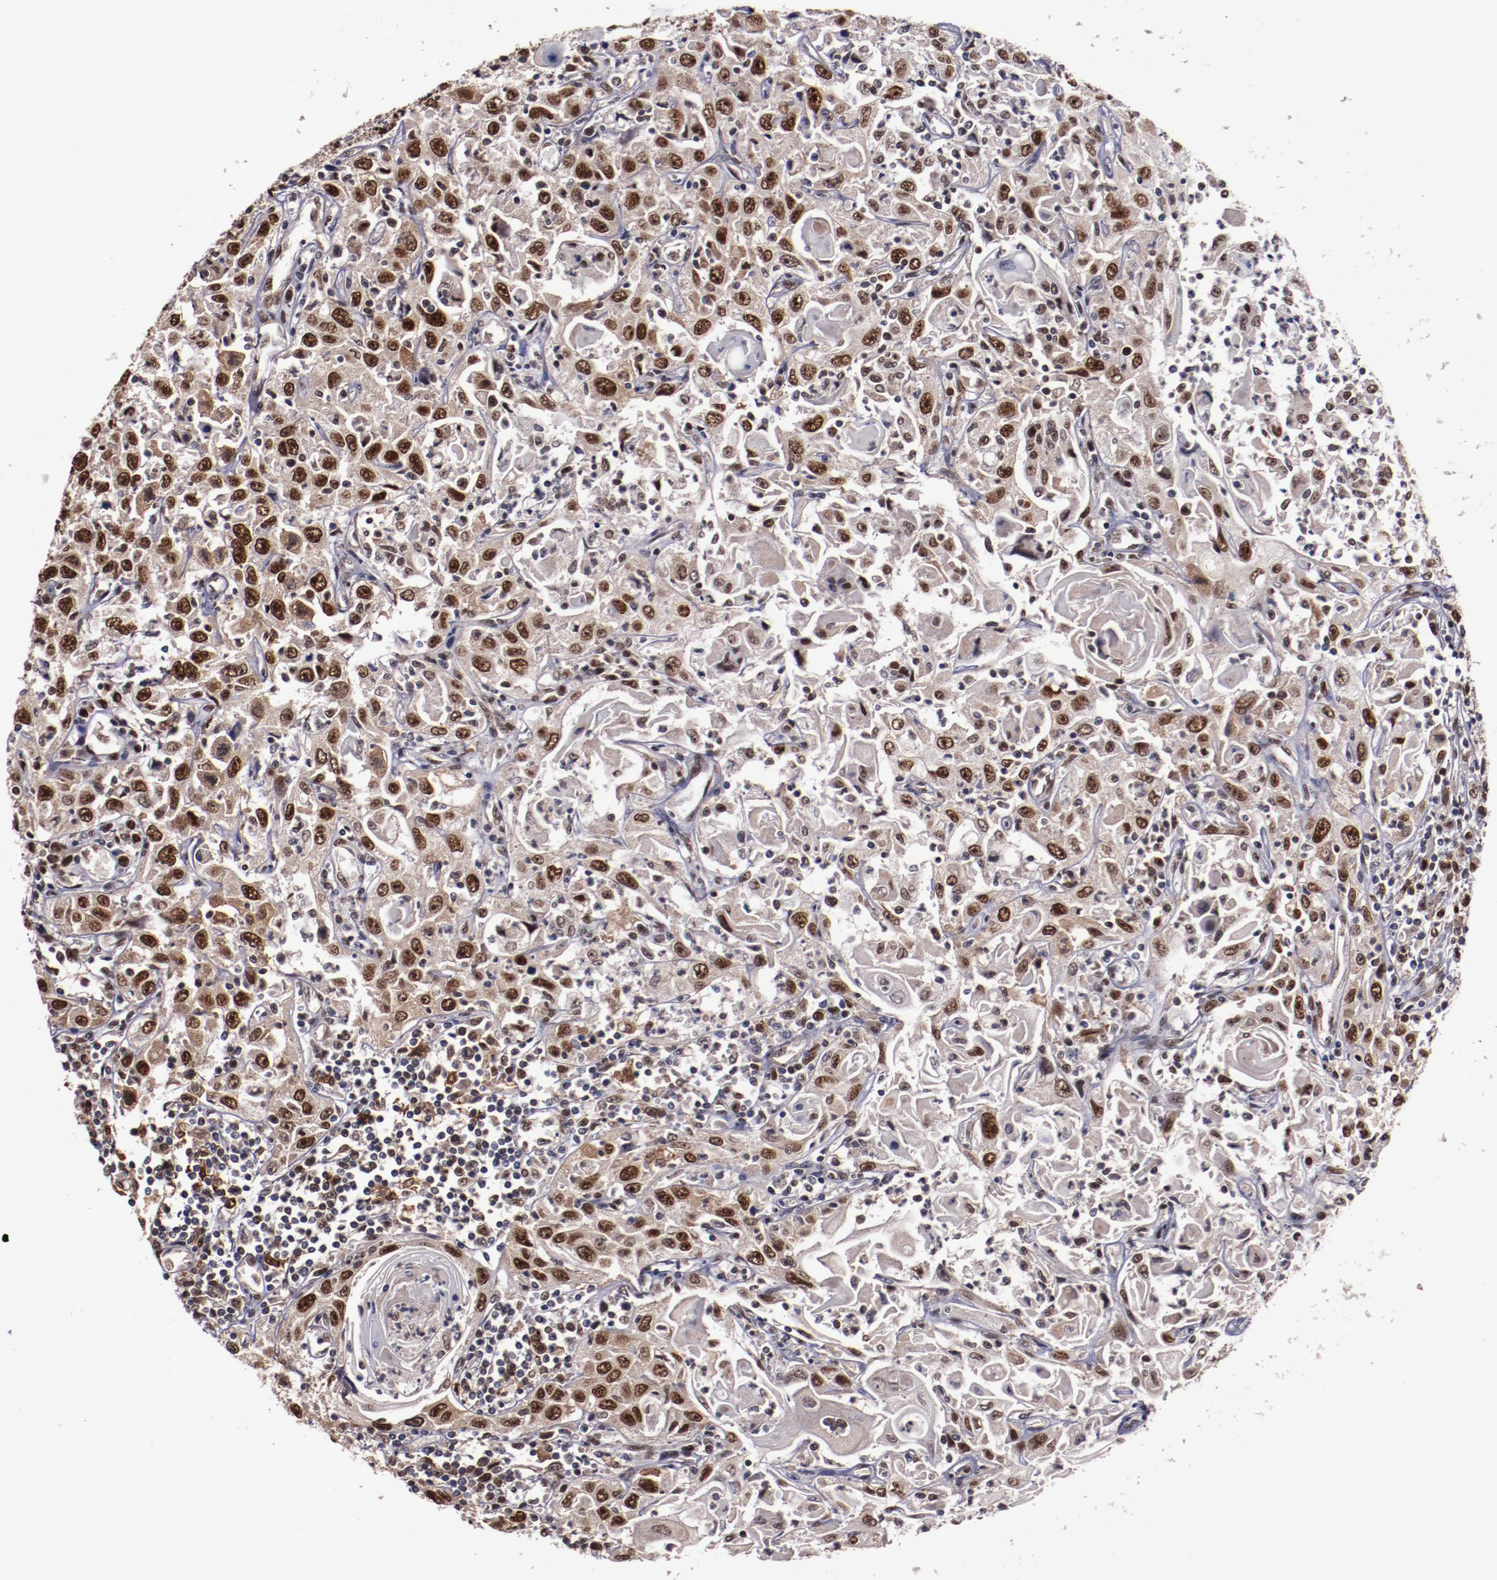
{"staining": {"intensity": "strong", "quantity": ">75%", "location": "nuclear"}, "tissue": "head and neck cancer", "cell_type": "Tumor cells", "image_type": "cancer", "snomed": [{"axis": "morphology", "description": "Squamous cell carcinoma, NOS"}, {"axis": "topography", "description": "Oral tissue"}, {"axis": "topography", "description": "Head-Neck"}], "caption": "Tumor cells show high levels of strong nuclear staining in about >75% of cells in human squamous cell carcinoma (head and neck).", "gene": "CHEK2", "patient": {"sex": "female", "age": 76}}